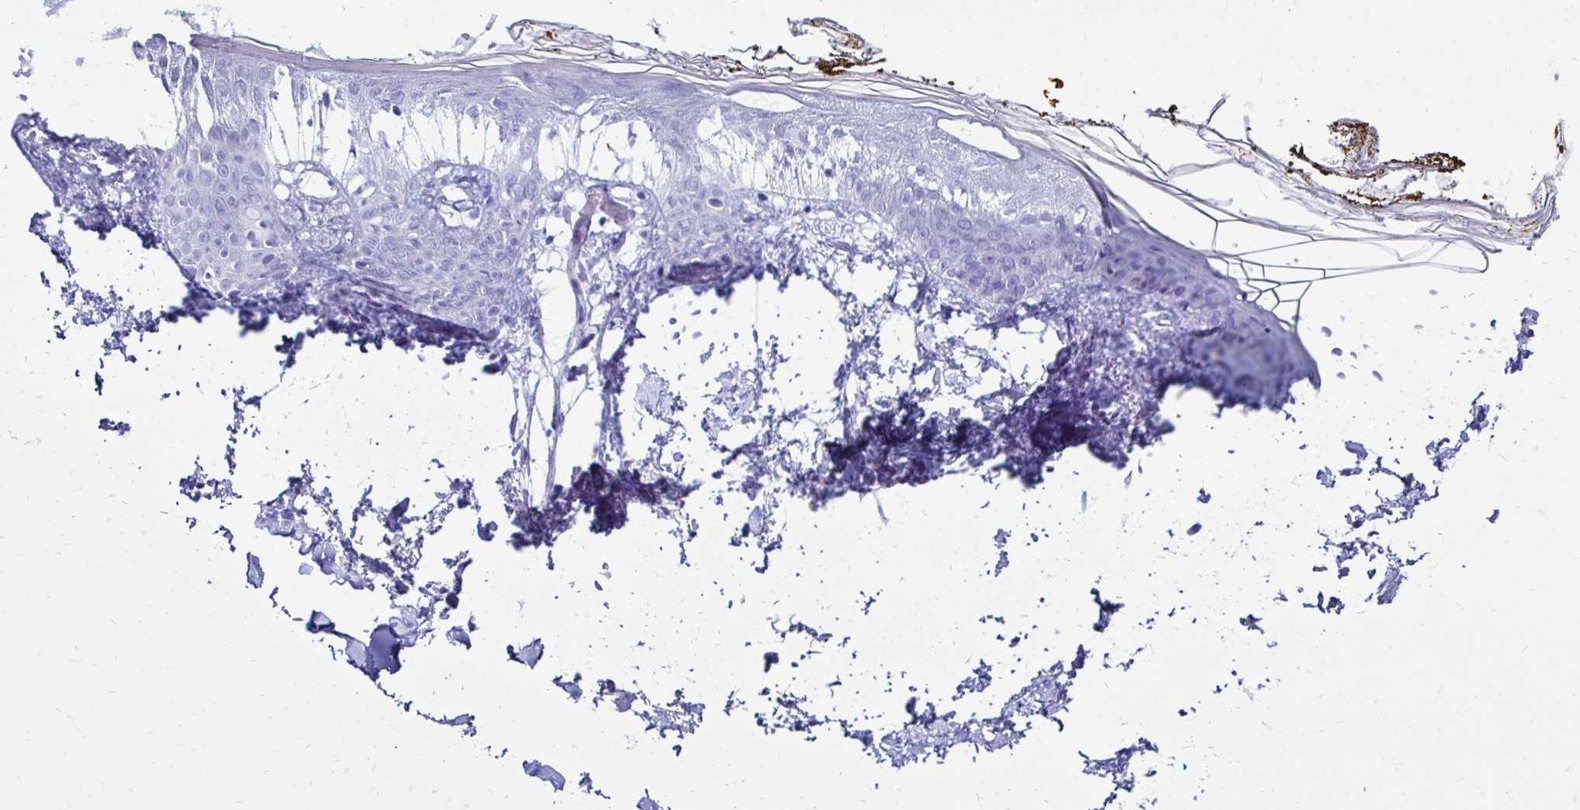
{"staining": {"intensity": "negative", "quantity": "none", "location": "none"}, "tissue": "skin", "cell_type": "Fibroblasts", "image_type": "normal", "snomed": [{"axis": "morphology", "description": "Normal tissue, NOS"}, {"axis": "topography", "description": "Skin"}], "caption": "The immunohistochemistry (IHC) image has no significant expression in fibroblasts of skin.", "gene": "CST5", "patient": {"sex": "female", "age": 34}}